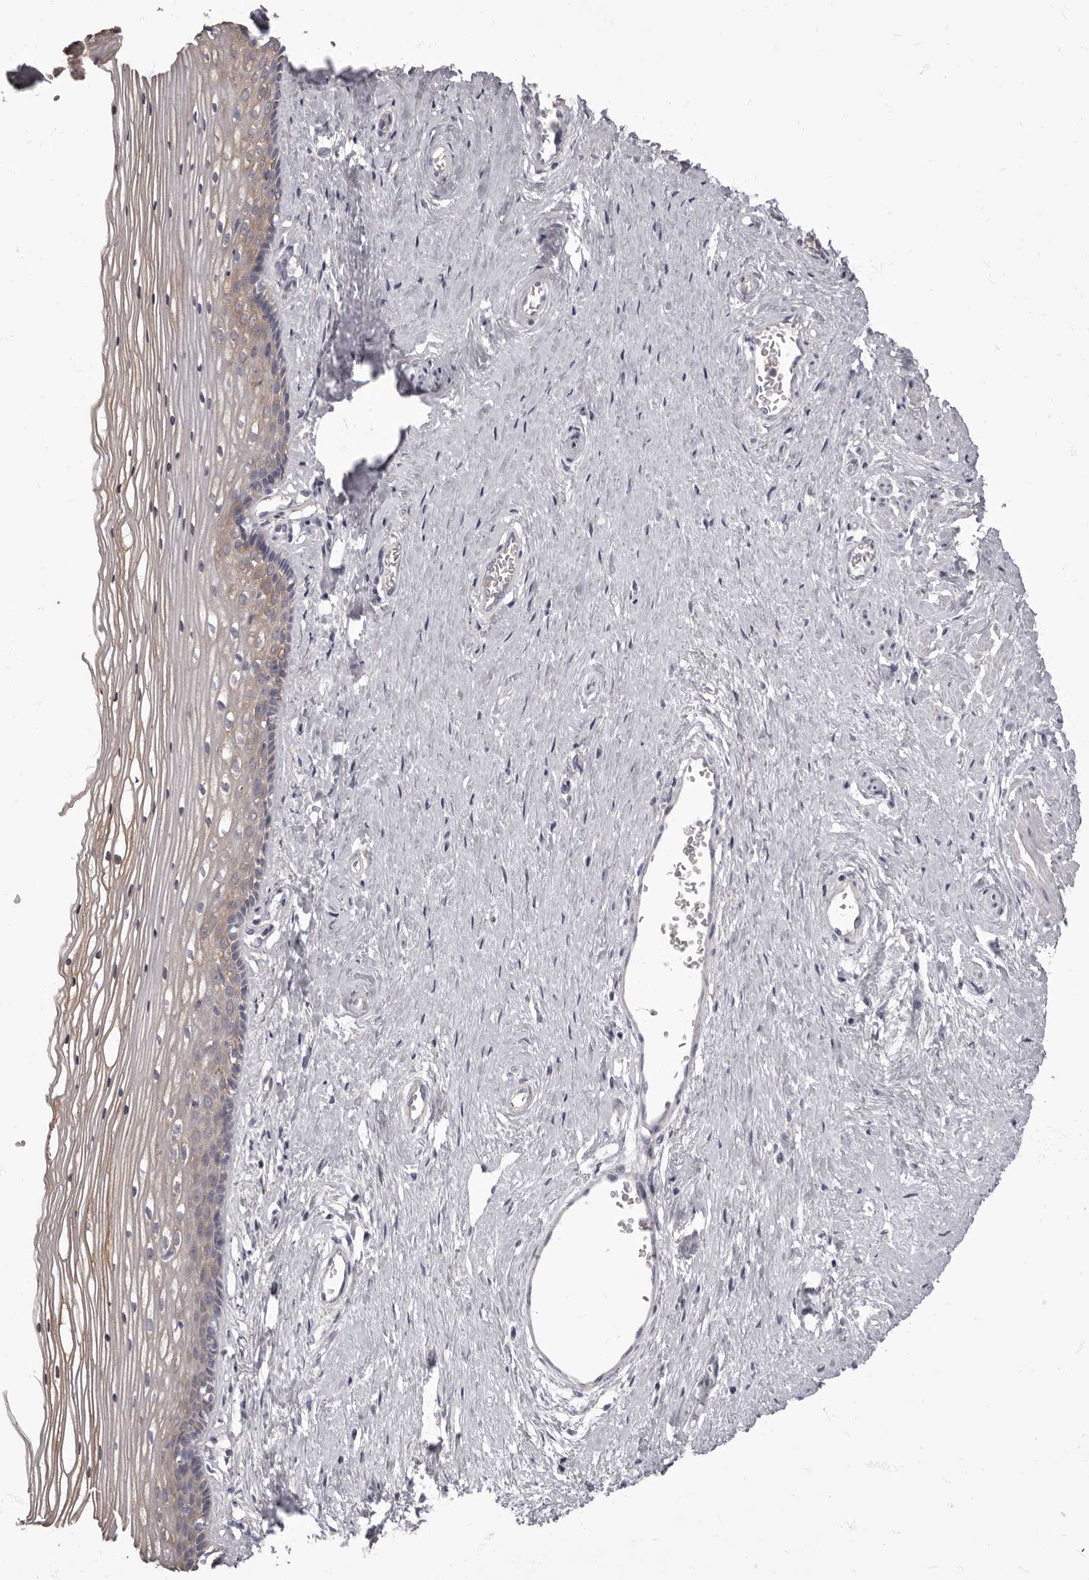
{"staining": {"intensity": "weak", "quantity": "<25%", "location": "cytoplasmic/membranous"}, "tissue": "vagina", "cell_type": "Squamous epithelial cells", "image_type": "normal", "snomed": [{"axis": "morphology", "description": "Normal tissue, NOS"}, {"axis": "topography", "description": "Vagina"}], "caption": "DAB immunohistochemical staining of unremarkable vagina reveals no significant staining in squamous epithelial cells.", "gene": "APEH", "patient": {"sex": "female", "age": 46}}